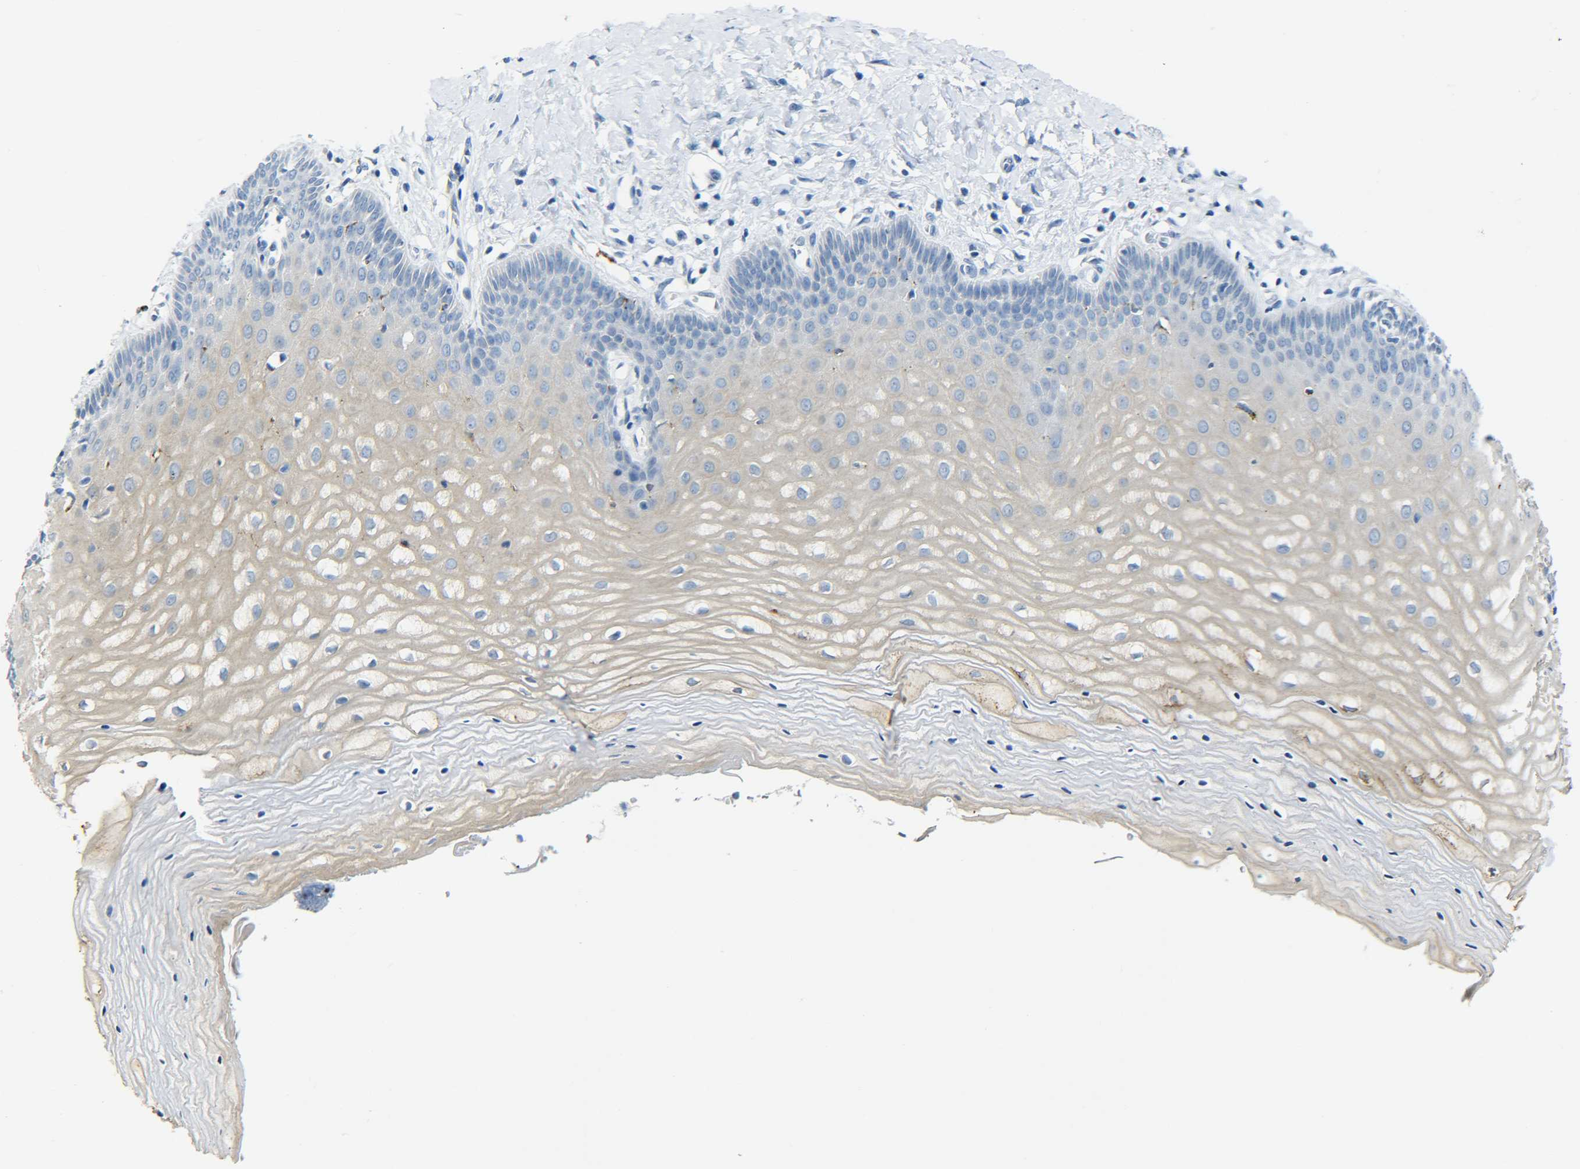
{"staining": {"intensity": "negative", "quantity": "none", "location": "none"}, "tissue": "cervix", "cell_type": "Glandular cells", "image_type": "normal", "snomed": [{"axis": "morphology", "description": "Normal tissue, NOS"}, {"axis": "topography", "description": "Cervix"}], "caption": "A high-resolution image shows IHC staining of benign cervix, which shows no significant staining in glandular cells. (DAB IHC, high magnification).", "gene": "C15orf48", "patient": {"sex": "female", "age": 55}}